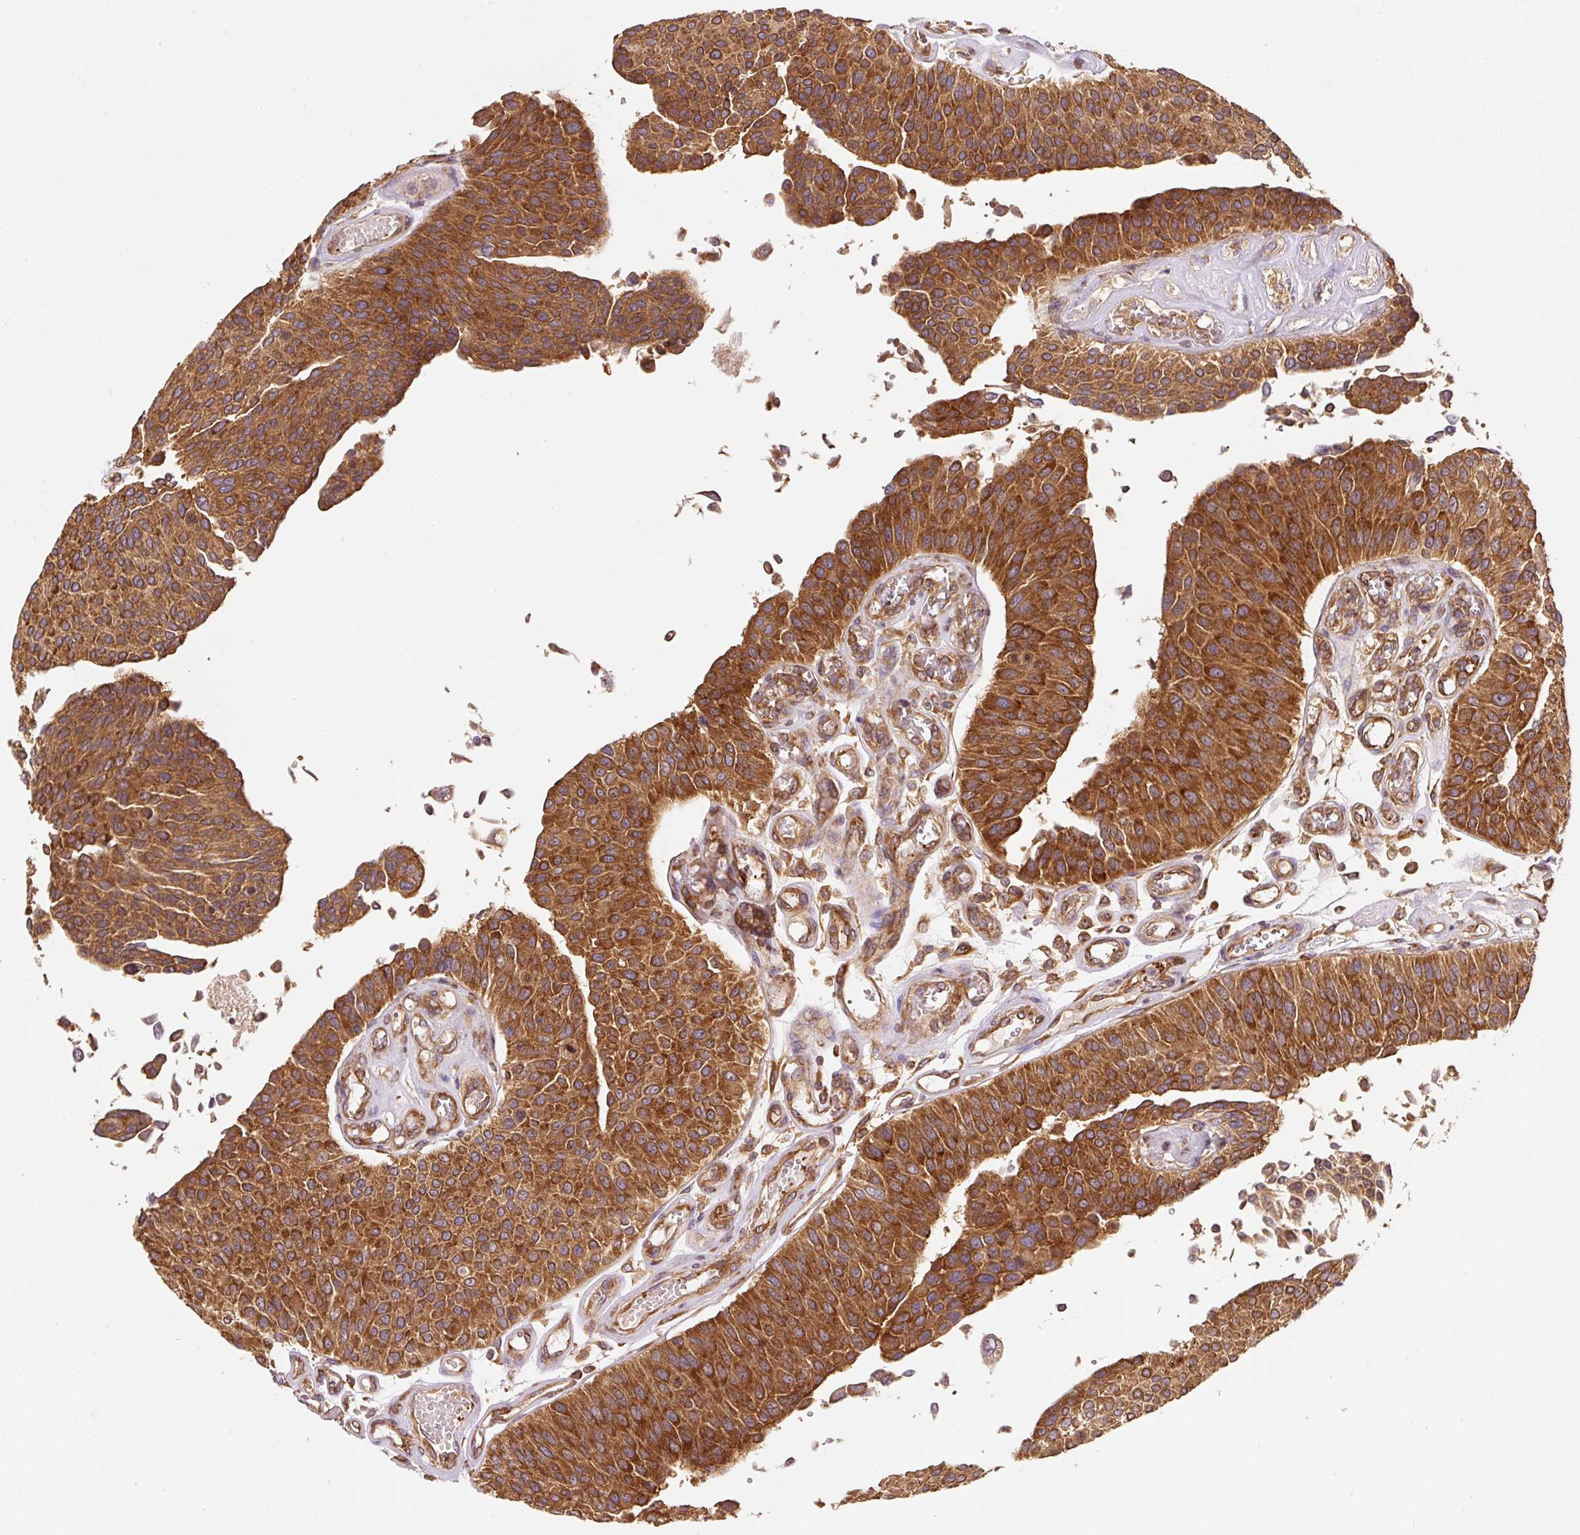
{"staining": {"intensity": "strong", "quantity": ">75%", "location": "cytoplasmic/membranous"}, "tissue": "urothelial cancer", "cell_type": "Tumor cells", "image_type": "cancer", "snomed": [{"axis": "morphology", "description": "Urothelial carcinoma, NOS"}, {"axis": "topography", "description": "Urinary bladder"}], "caption": "Immunohistochemistry (IHC) histopathology image of transitional cell carcinoma stained for a protein (brown), which displays high levels of strong cytoplasmic/membranous expression in approximately >75% of tumor cells.", "gene": "EIF2S2", "patient": {"sex": "male", "age": 55}}